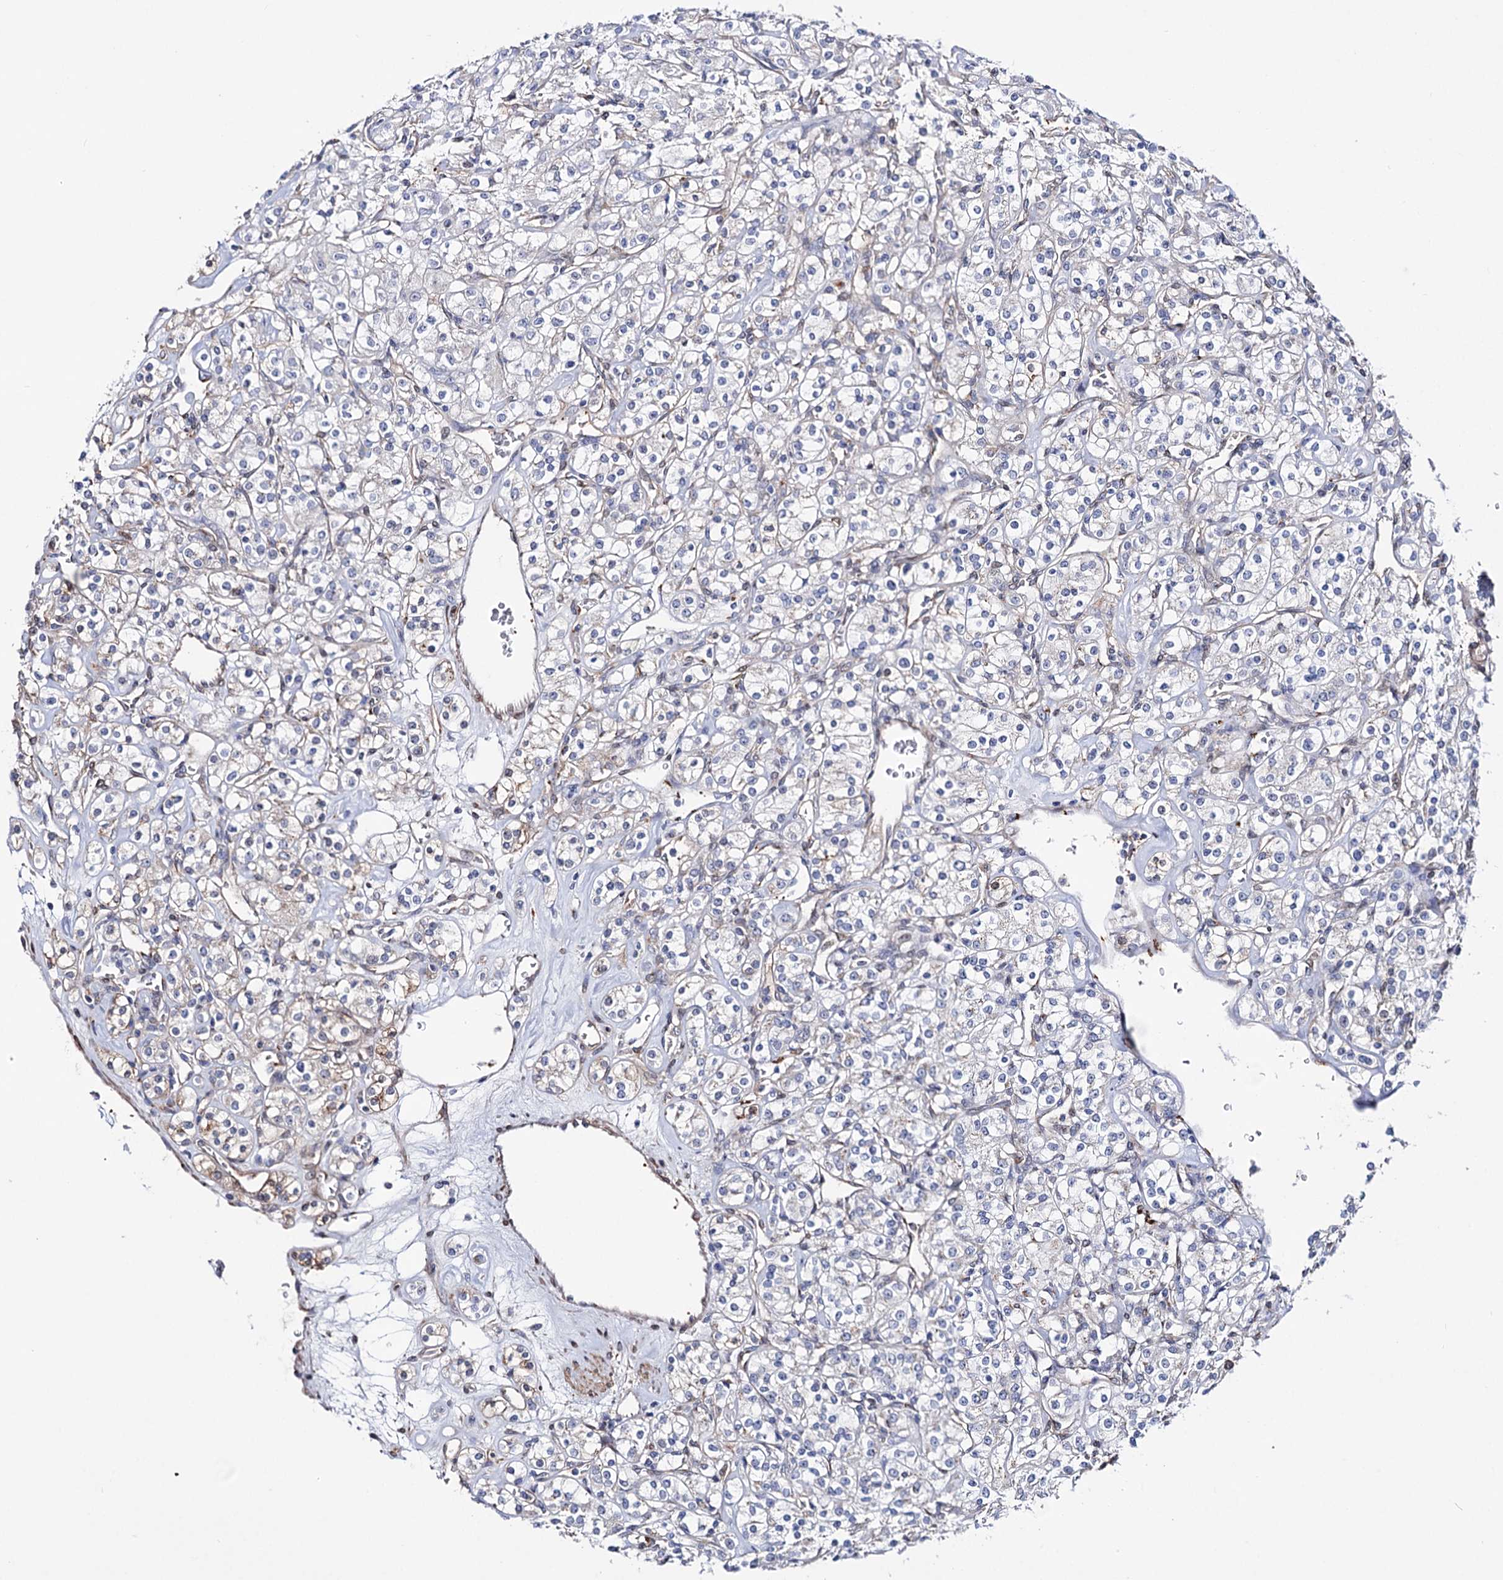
{"staining": {"intensity": "negative", "quantity": "none", "location": "none"}, "tissue": "renal cancer", "cell_type": "Tumor cells", "image_type": "cancer", "snomed": [{"axis": "morphology", "description": "Adenocarcinoma, NOS"}, {"axis": "topography", "description": "Kidney"}], "caption": "Image shows no significant protein positivity in tumor cells of renal adenocarcinoma.", "gene": "C11orf96", "patient": {"sex": "male", "age": 77}}